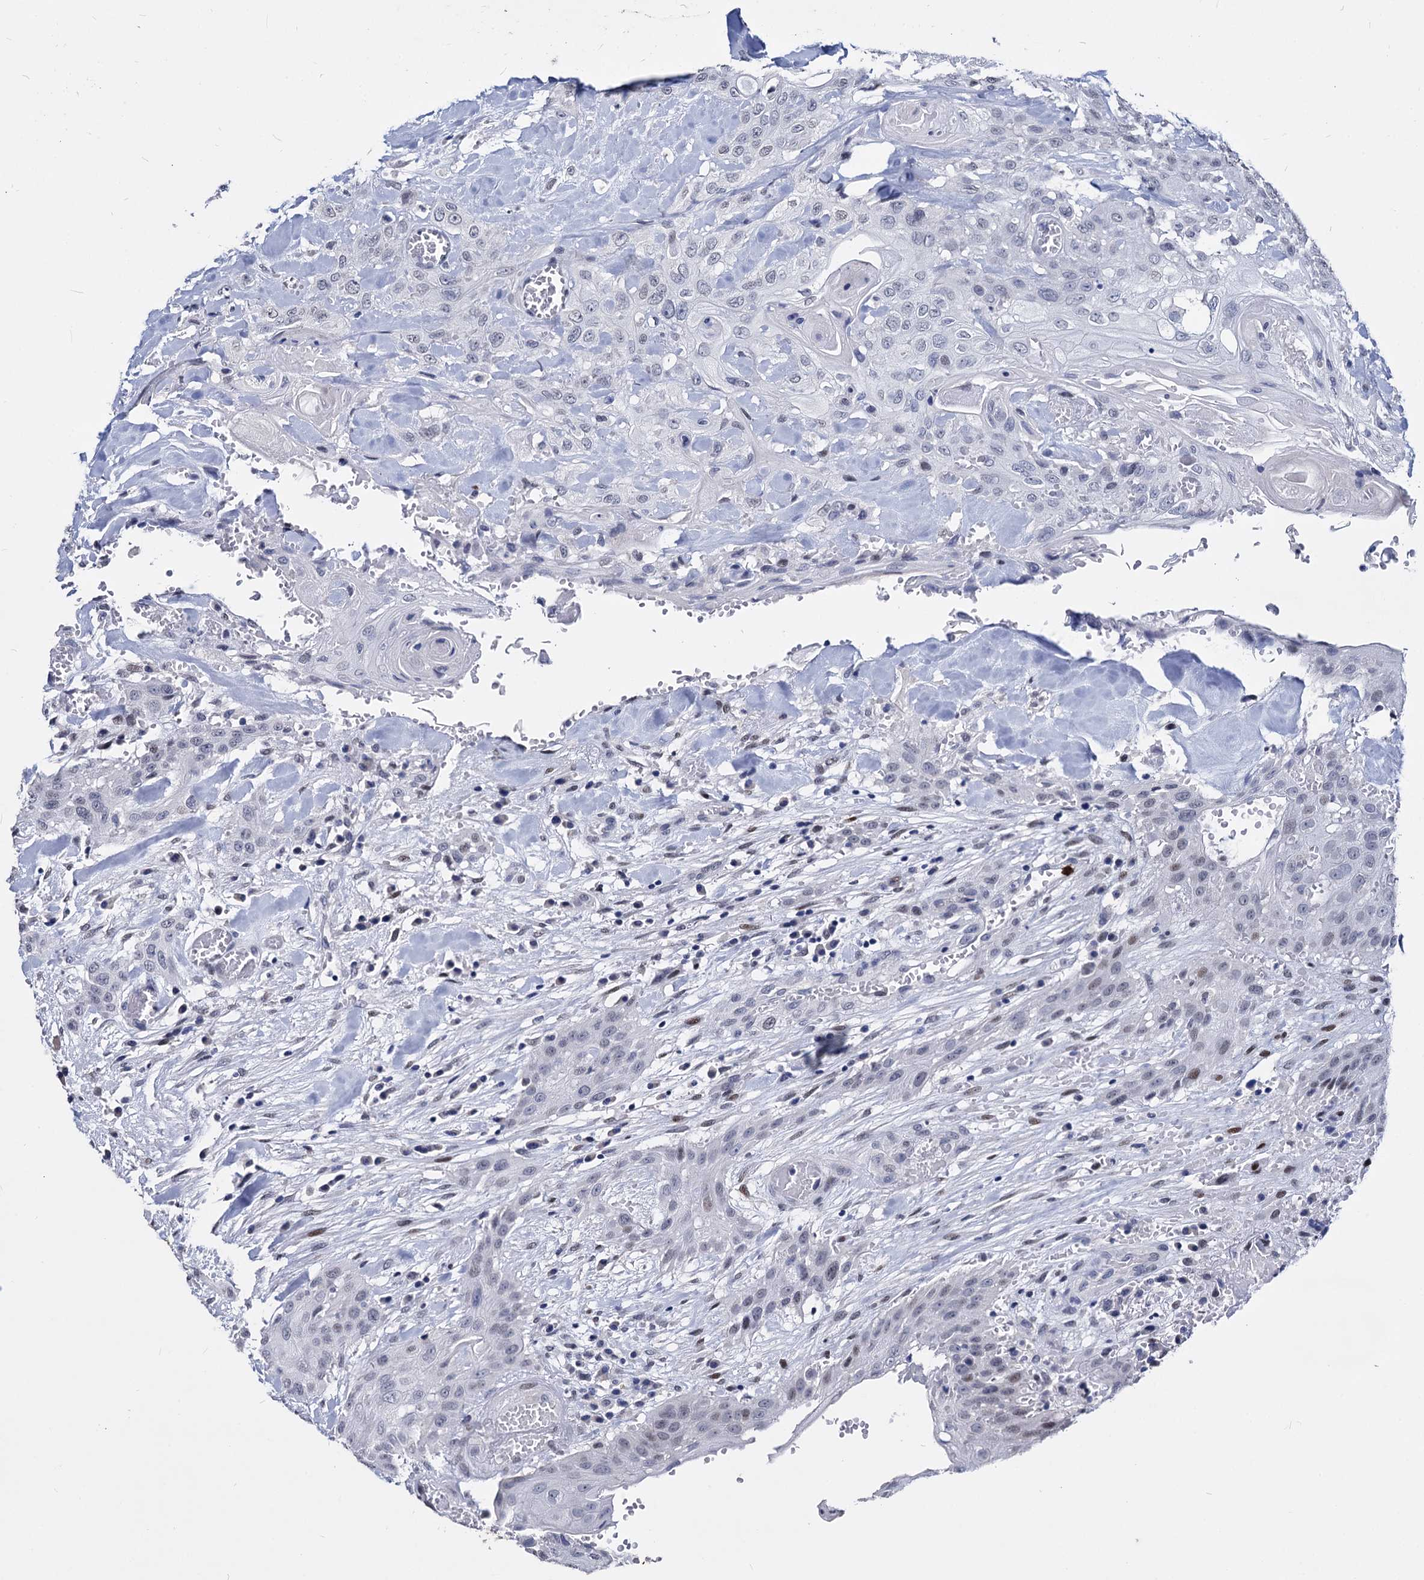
{"staining": {"intensity": "negative", "quantity": "none", "location": "none"}, "tissue": "head and neck cancer", "cell_type": "Tumor cells", "image_type": "cancer", "snomed": [{"axis": "morphology", "description": "Squamous cell carcinoma, NOS"}, {"axis": "topography", "description": "Head-Neck"}], "caption": "IHC of head and neck cancer displays no positivity in tumor cells.", "gene": "MAGEA4", "patient": {"sex": "female", "age": 43}}